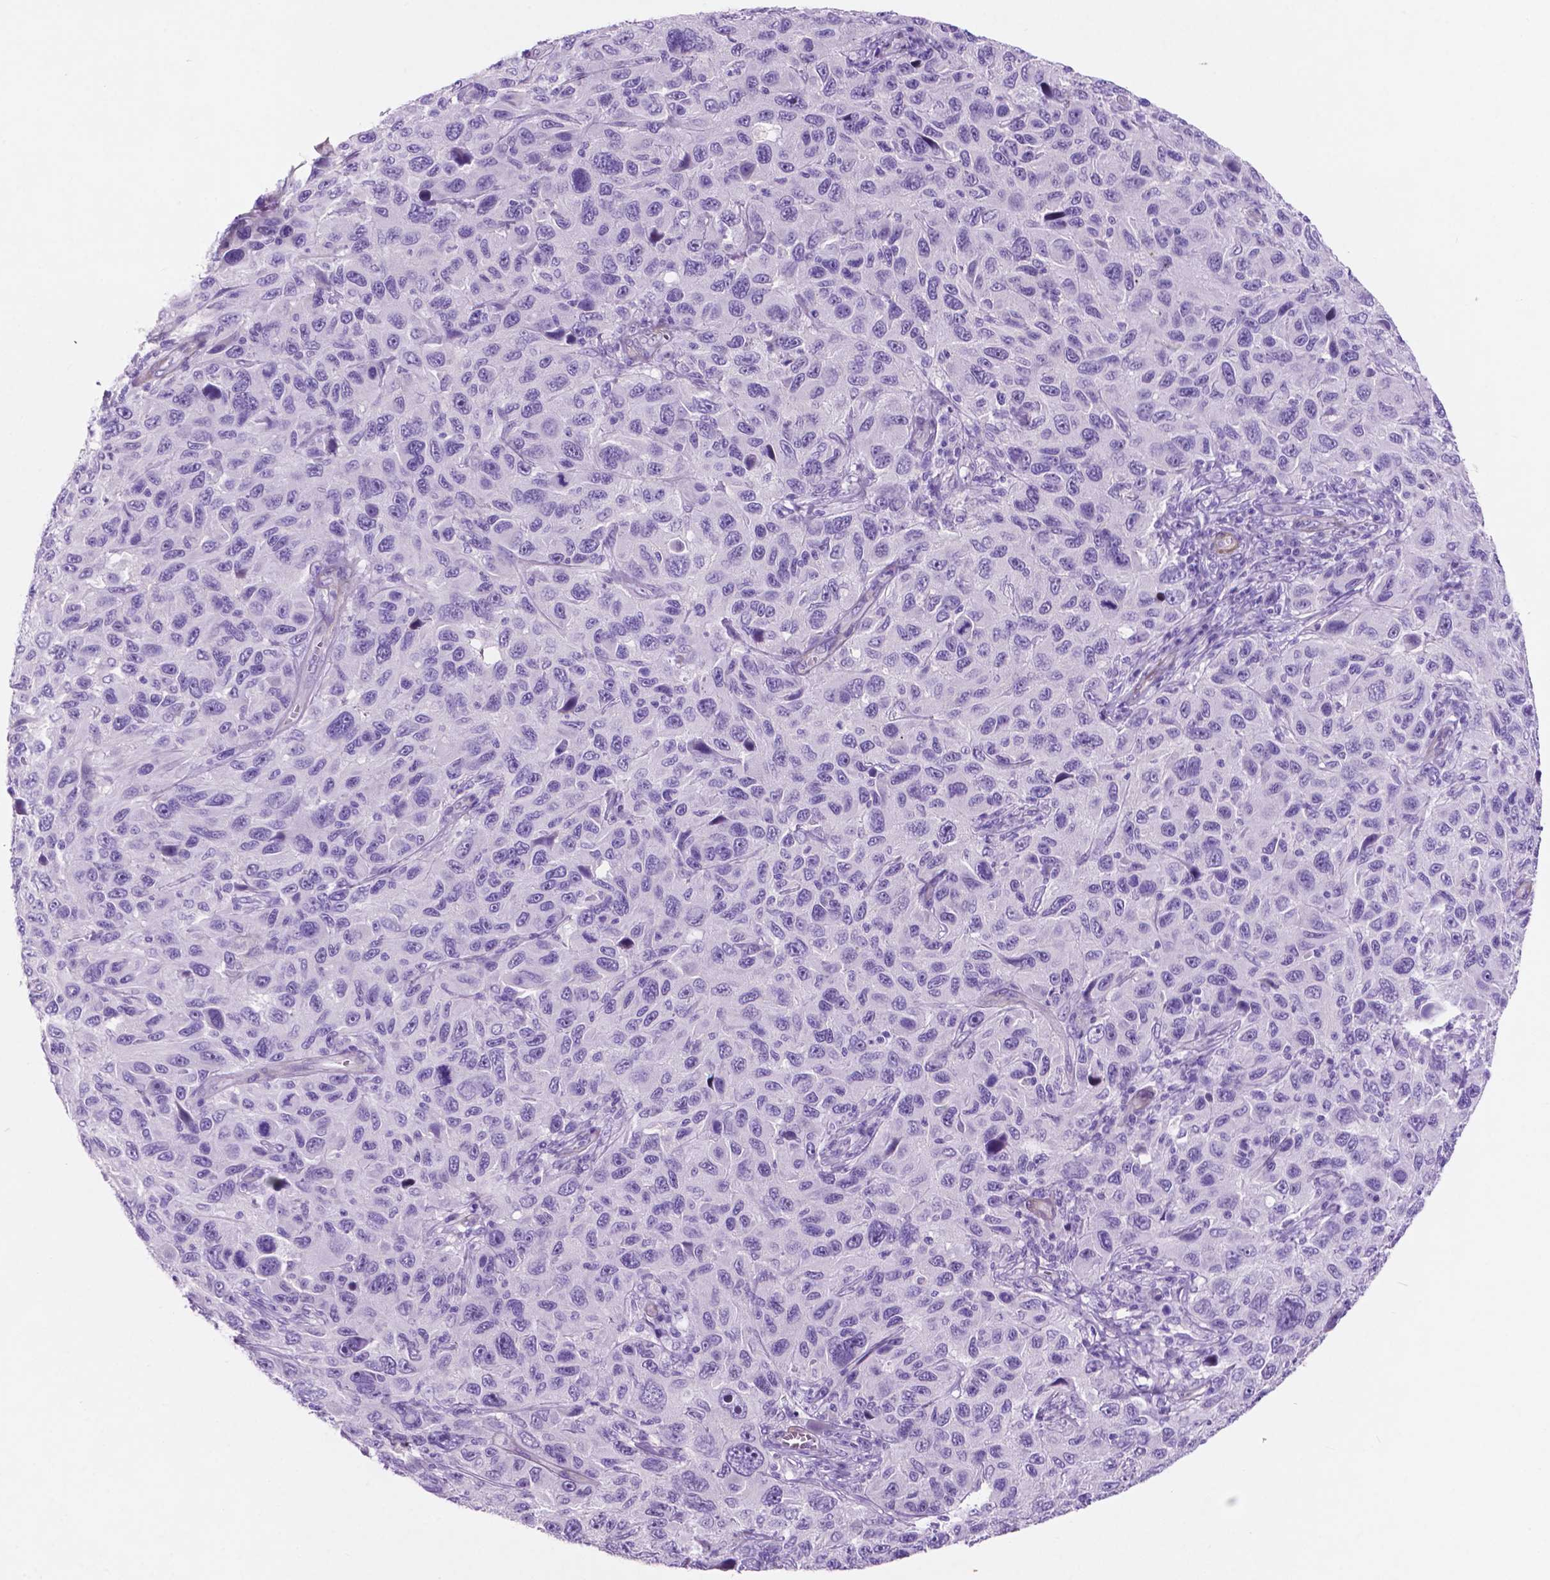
{"staining": {"intensity": "negative", "quantity": "none", "location": "none"}, "tissue": "melanoma", "cell_type": "Tumor cells", "image_type": "cancer", "snomed": [{"axis": "morphology", "description": "Malignant melanoma, NOS"}, {"axis": "topography", "description": "Skin"}], "caption": "This is a micrograph of IHC staining of malignant melanoma, which shows no staining in tumor cells.", "gene": "ASPG", "patient": {"sex": "male", "age": 53}}